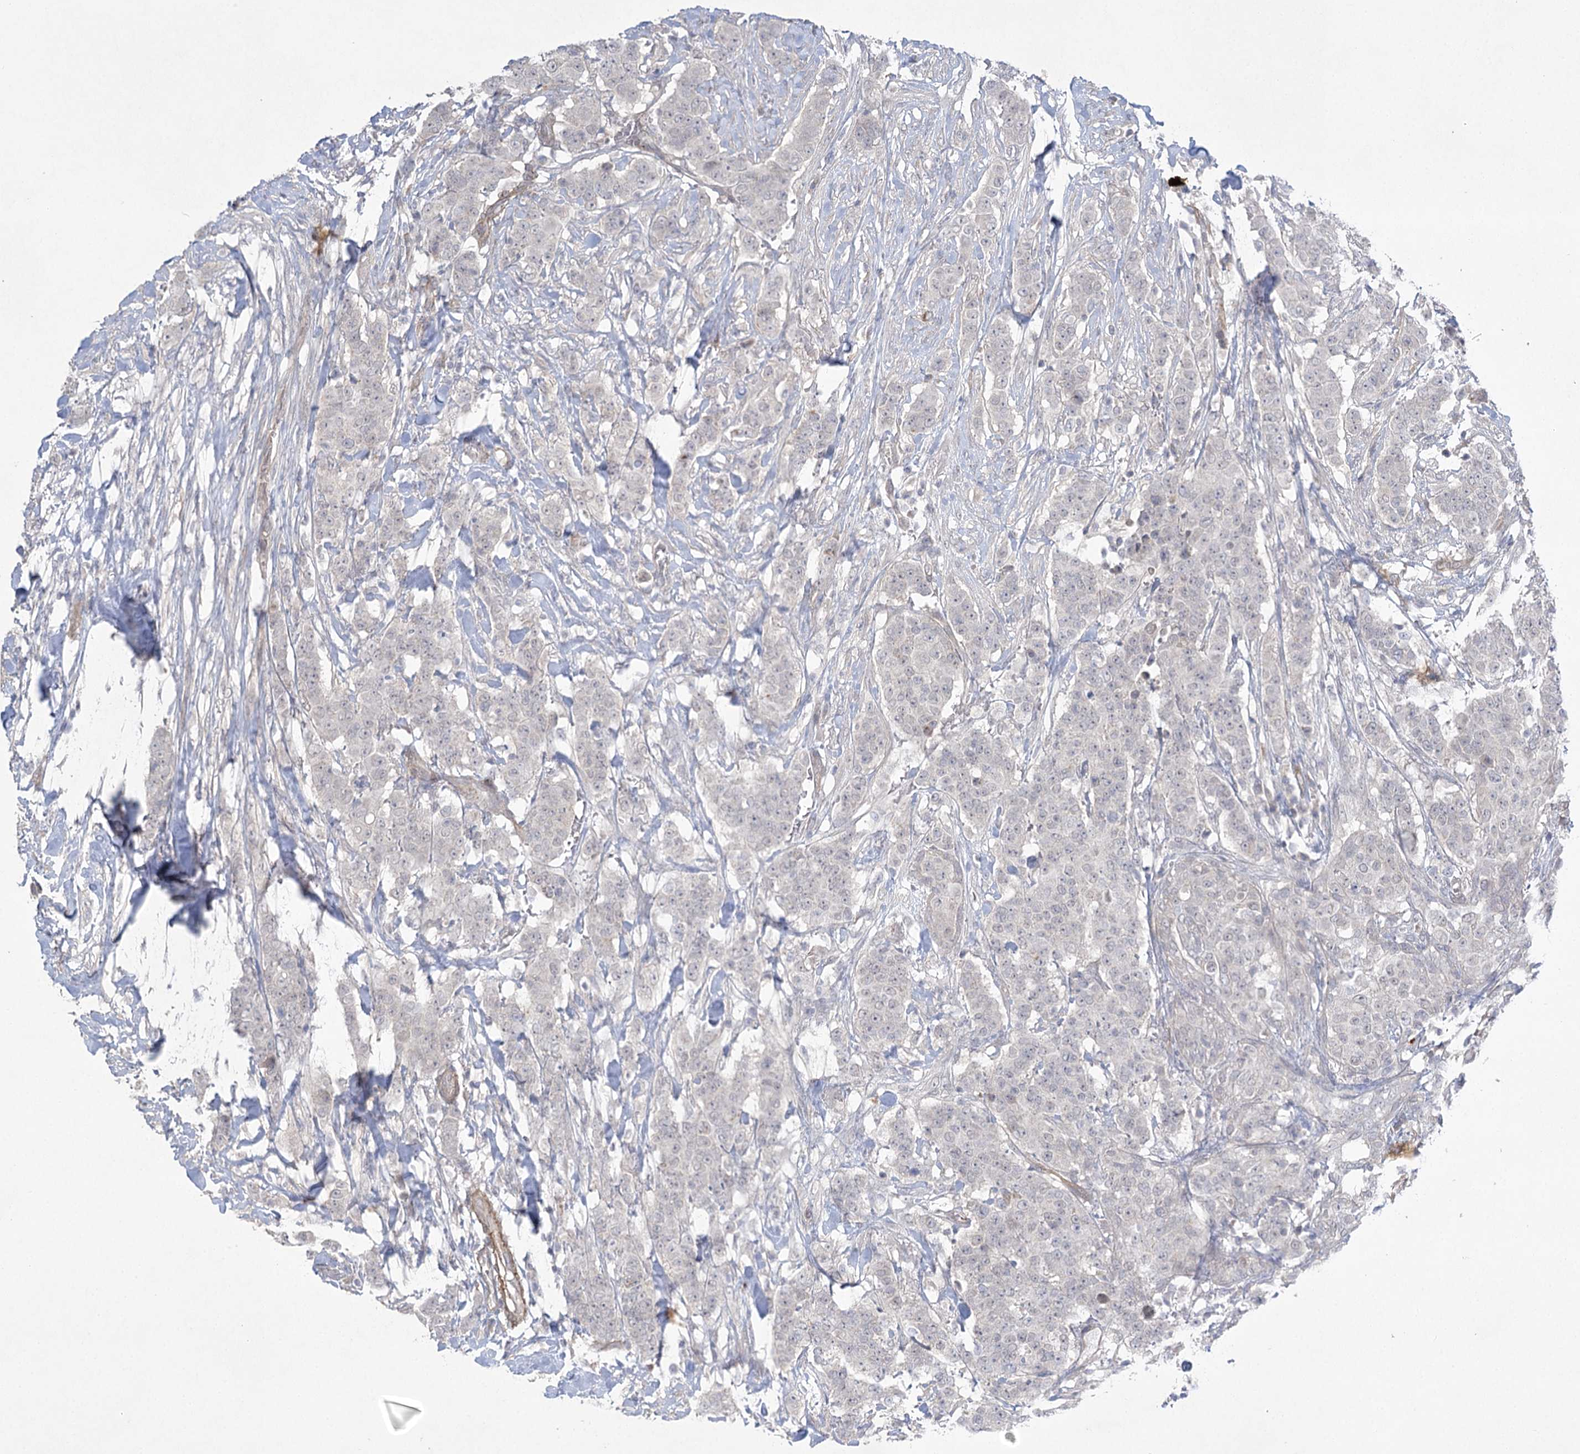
{"staining": {"intensity": "weak", "quantity": "25%-75%", "location": "nuclear"}, "tissue": "breast cancer", "cell_type": "Tumor cells", "image_type": "cancer", "snomed": [{"axis": "morphology", "description": "Duct carcinoma"}, {"axis": "topography", "description": "Breast"}], "caption": "A micrograph of breast intraductal carcinoma stained for a protein exhibits weak nuclear brown staining in tumor cells.", "gene": "AMTN", "patient": {"sex": "female", "age": 40}}